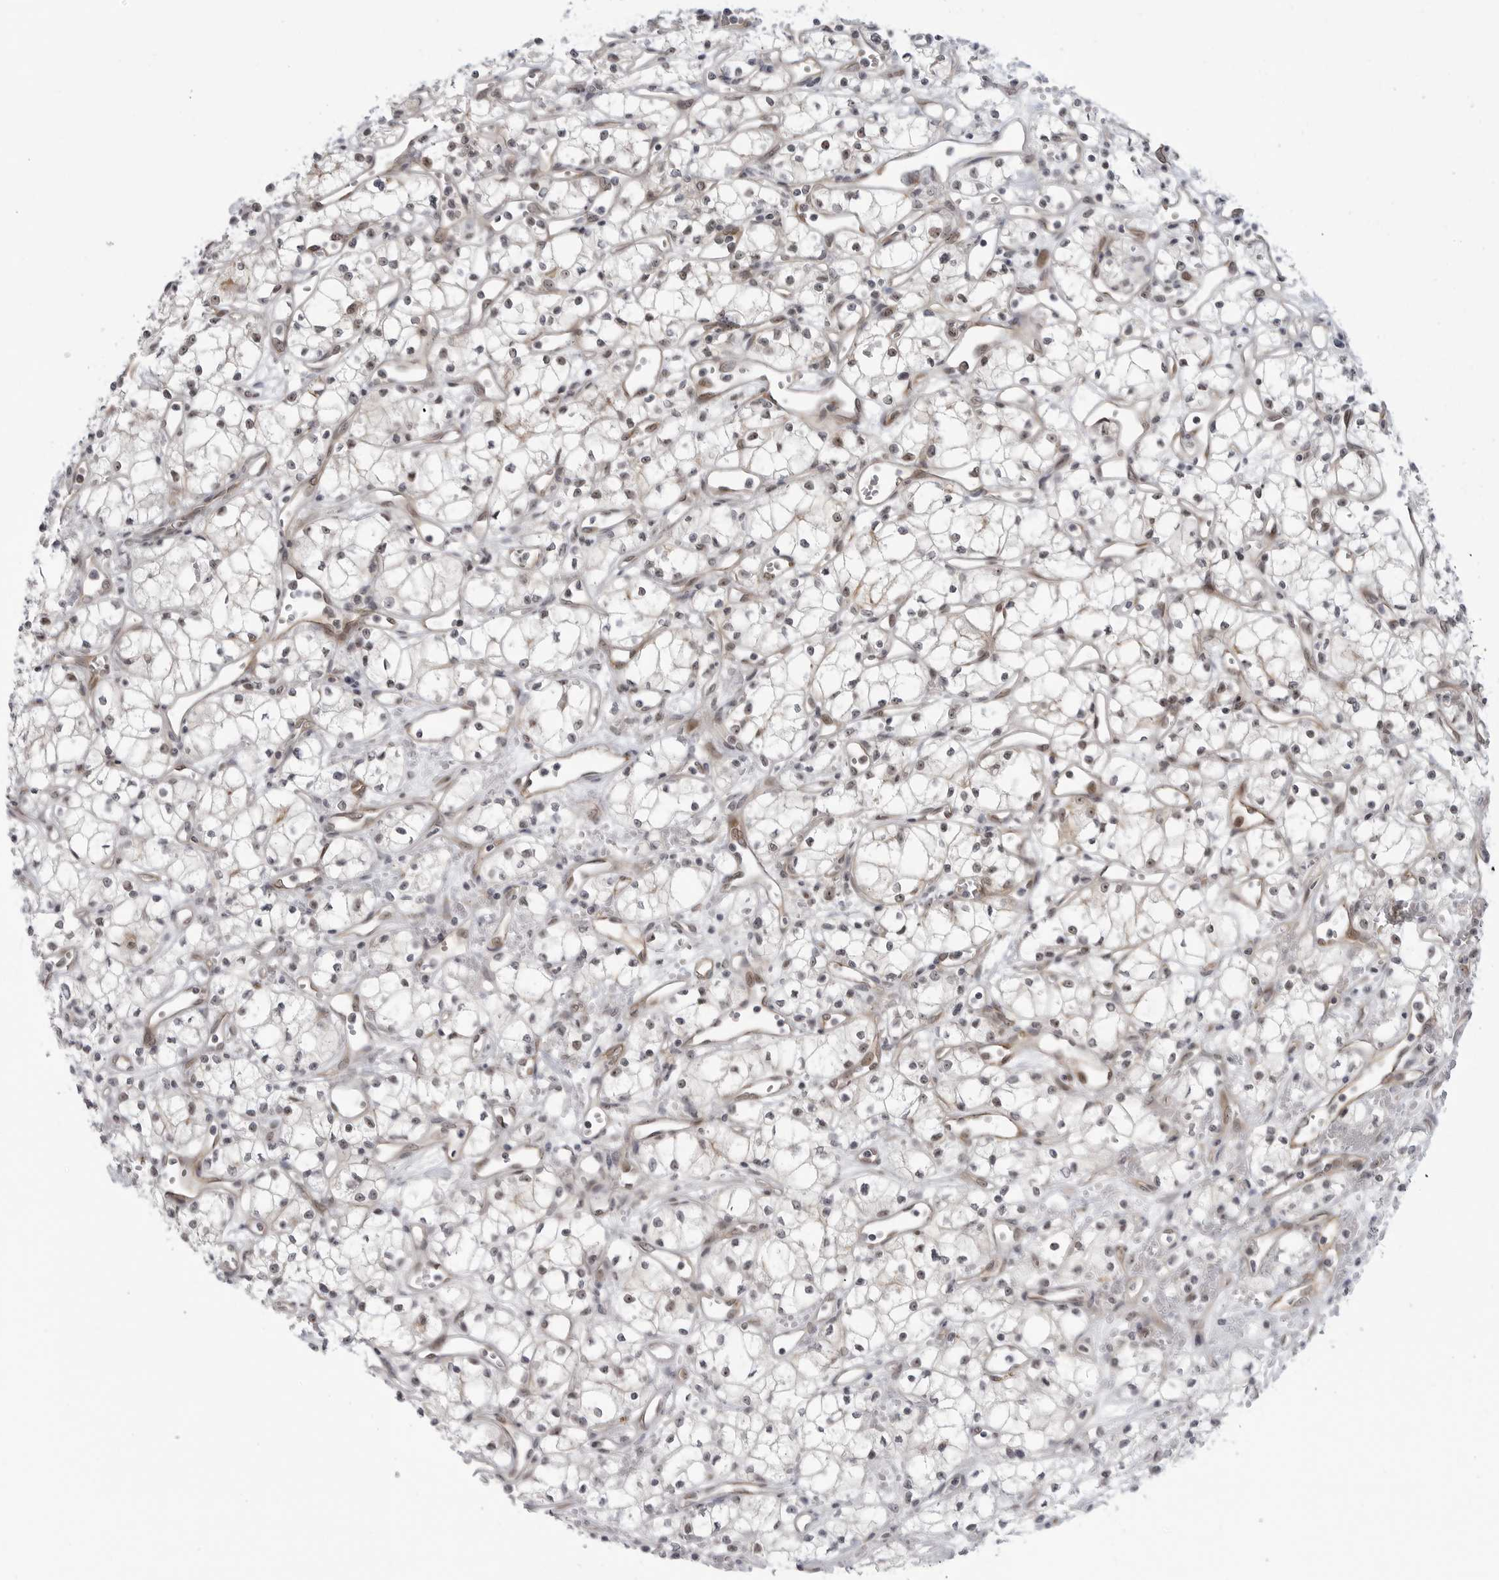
{"staining": {"intensity": "weak", "quantity": "<25%", "location": "nuclear"}, "tissue": "renal cancer", "cell_type": "Tumor cells", "image_type": "cancer", "snomed": [{"axis": "morphology", "description": "Adenocarcinoma, NOS"}, {"axis": "topography", "description": "Kidney"}], "caption": "This is an immunohistochemistry photomicrograph of human renal cancer (adenocarcinoma). There is no expression in tumor cells.", "gene": "CEP295NL", "patient": {"sex": "male", "age": 59}}